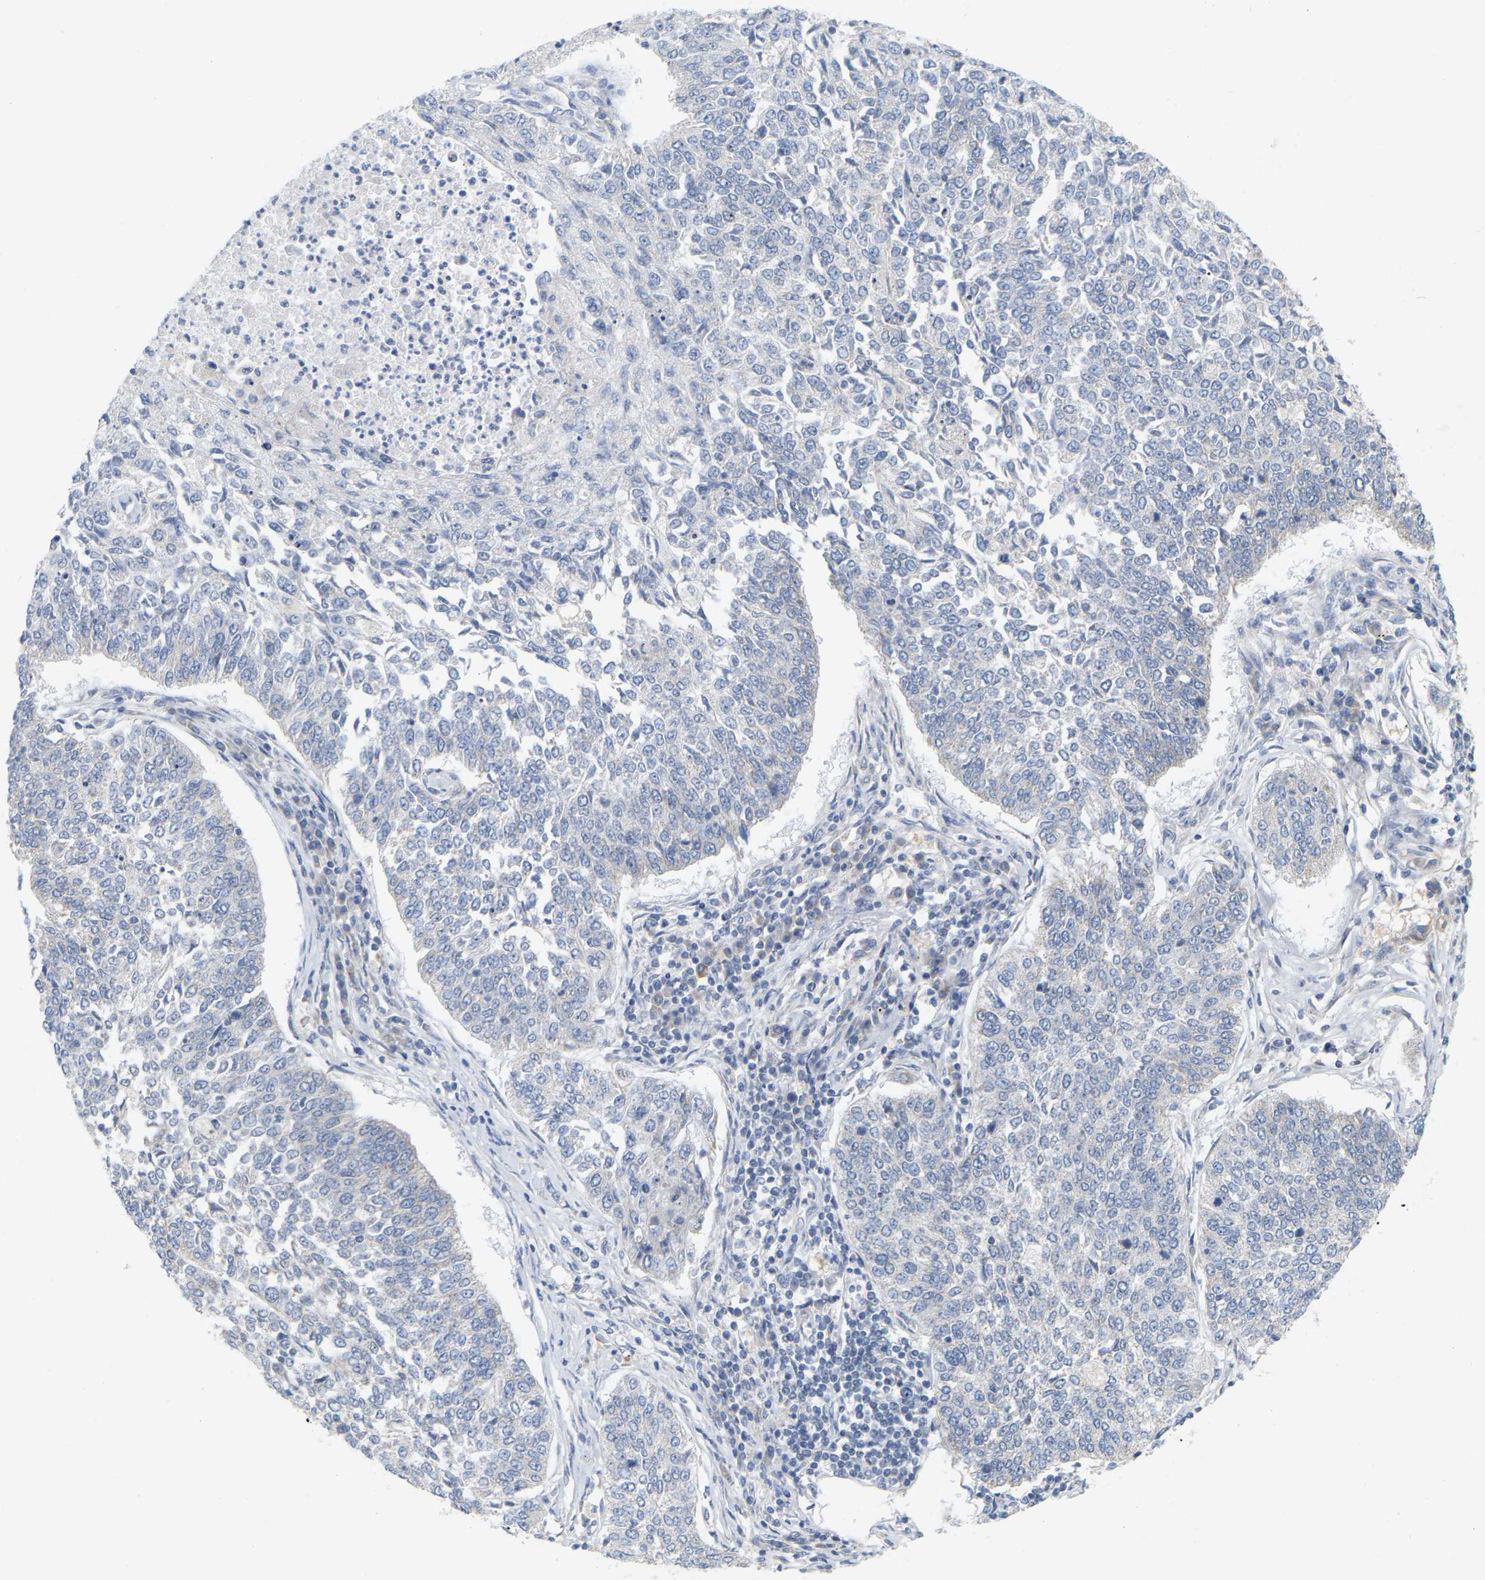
{"staining": {"intensity": "negative", "quantity": "none", "location": "none"}, "tissue": "lung cancer", "cell_type": "Tumor cells", "image_type": "cancer", "snomed": [{"axis": "morphology", "description": "Normal tissue, NOS"}, {"axis": "morphology", "description": "Squamous cell carcinoma, NOS"}, {"axis": "topography", "description": "Cartilage tissue"}, {"axis": "topography", "description": "Bronchus"}, {"axis": "topography", "description": "Lung"}], "caption": "Squamous cell carcinoma (lung) stained for a protein using IHC exhibits no expression tumor cells.", "gene": "MINDY4", "patient": {"sex": "female", "age": 49}}